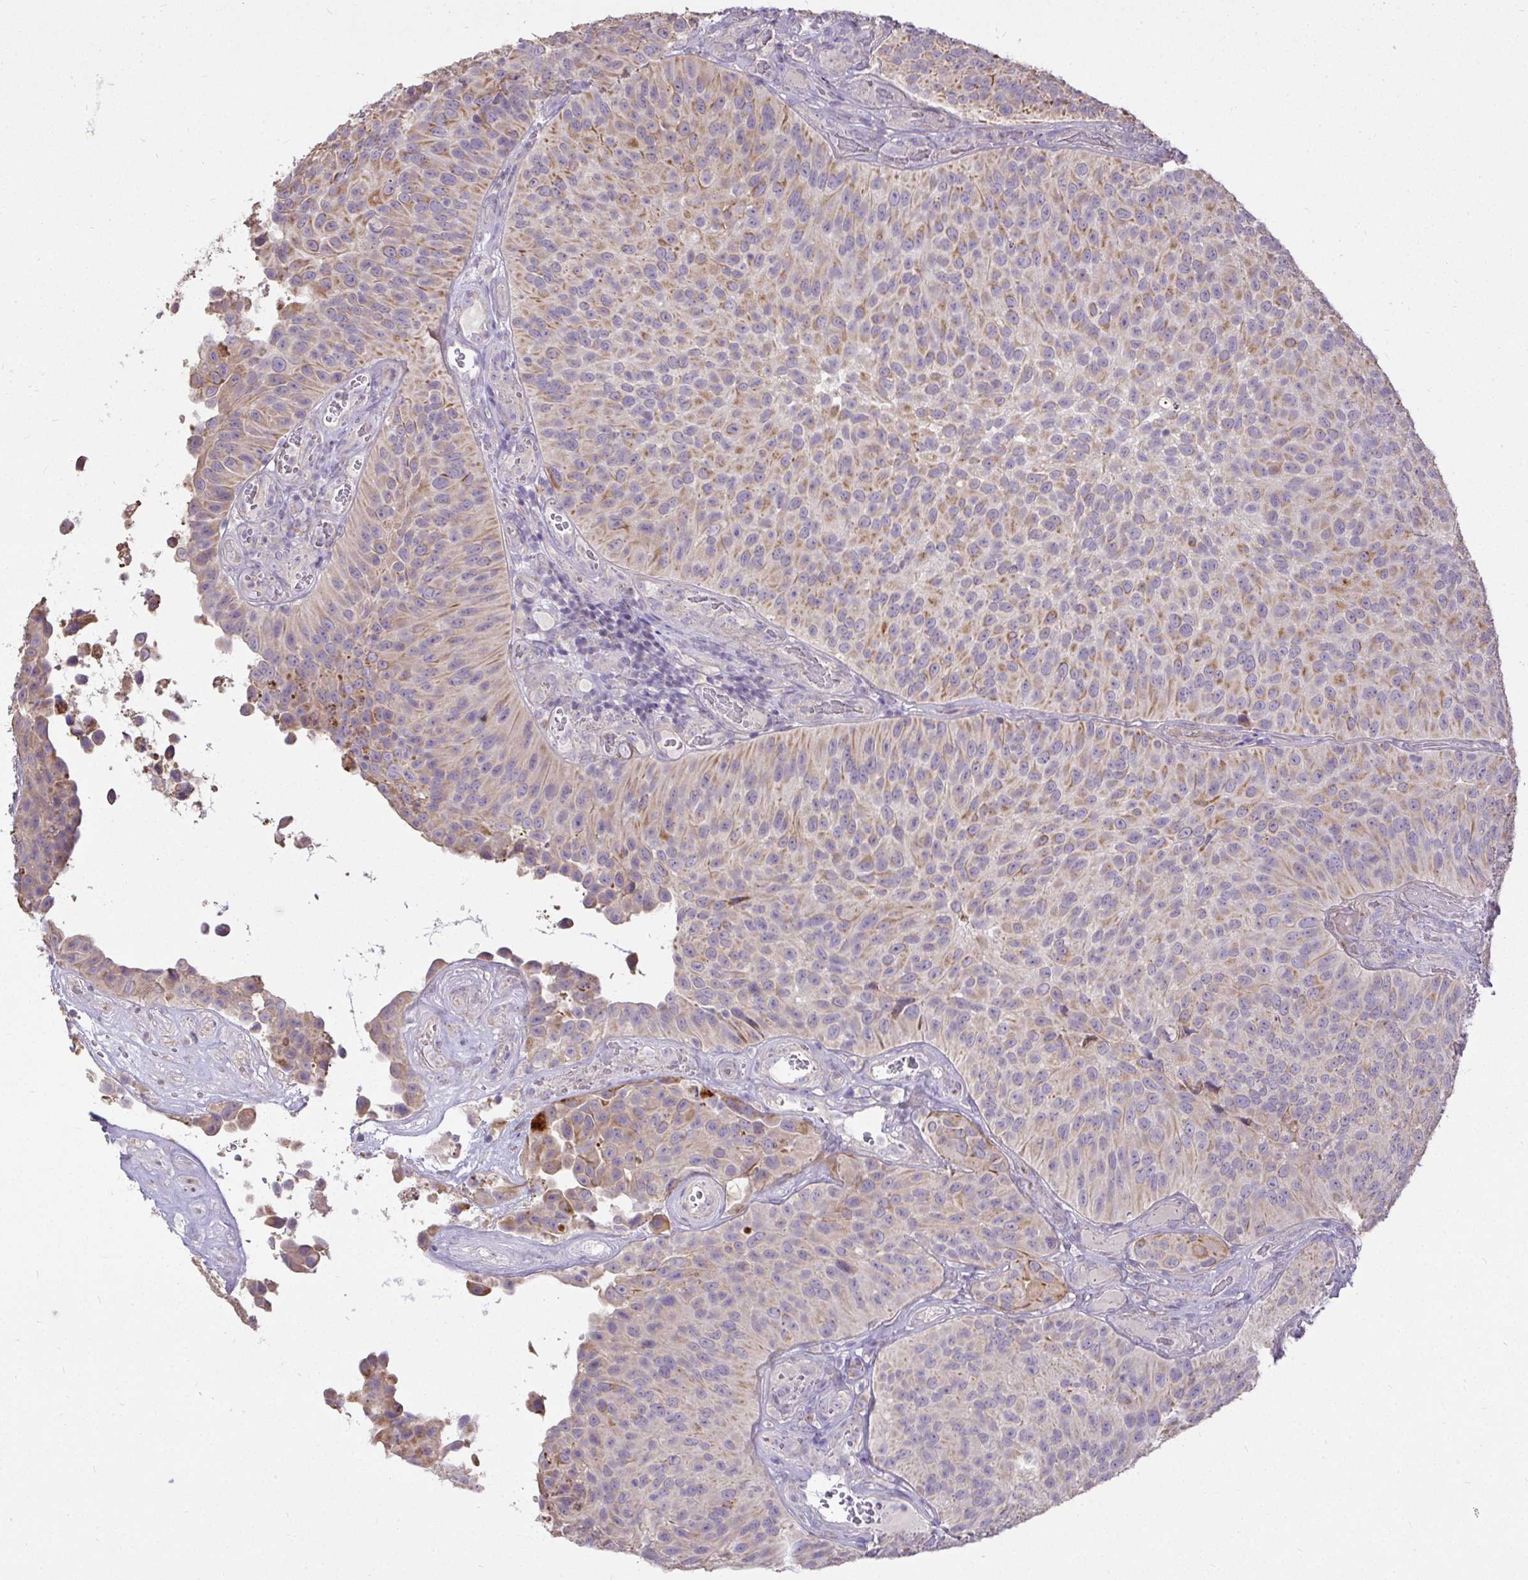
{"staining": {"intensity": "moderate", "quantity": ">75%", "location": "cytoplasmic/membranous"}, "tissue": "urothelial cancer", "cell_type": "Tumor cells", "image_type": "cancer", "snomed": [{"axis": "morphology", "description": "Urothelial carcinoma, Low grade"}, {"axis": "topography", "description": "Urinary bladder"}], "caption": "A brown stain shows moderate cytoplasmic/membranous expression of a protein in low-grade urothelial carcinoma tumor cells.", "gene": "STRIP1", "patient": {"sex": "male", "age": 76}}